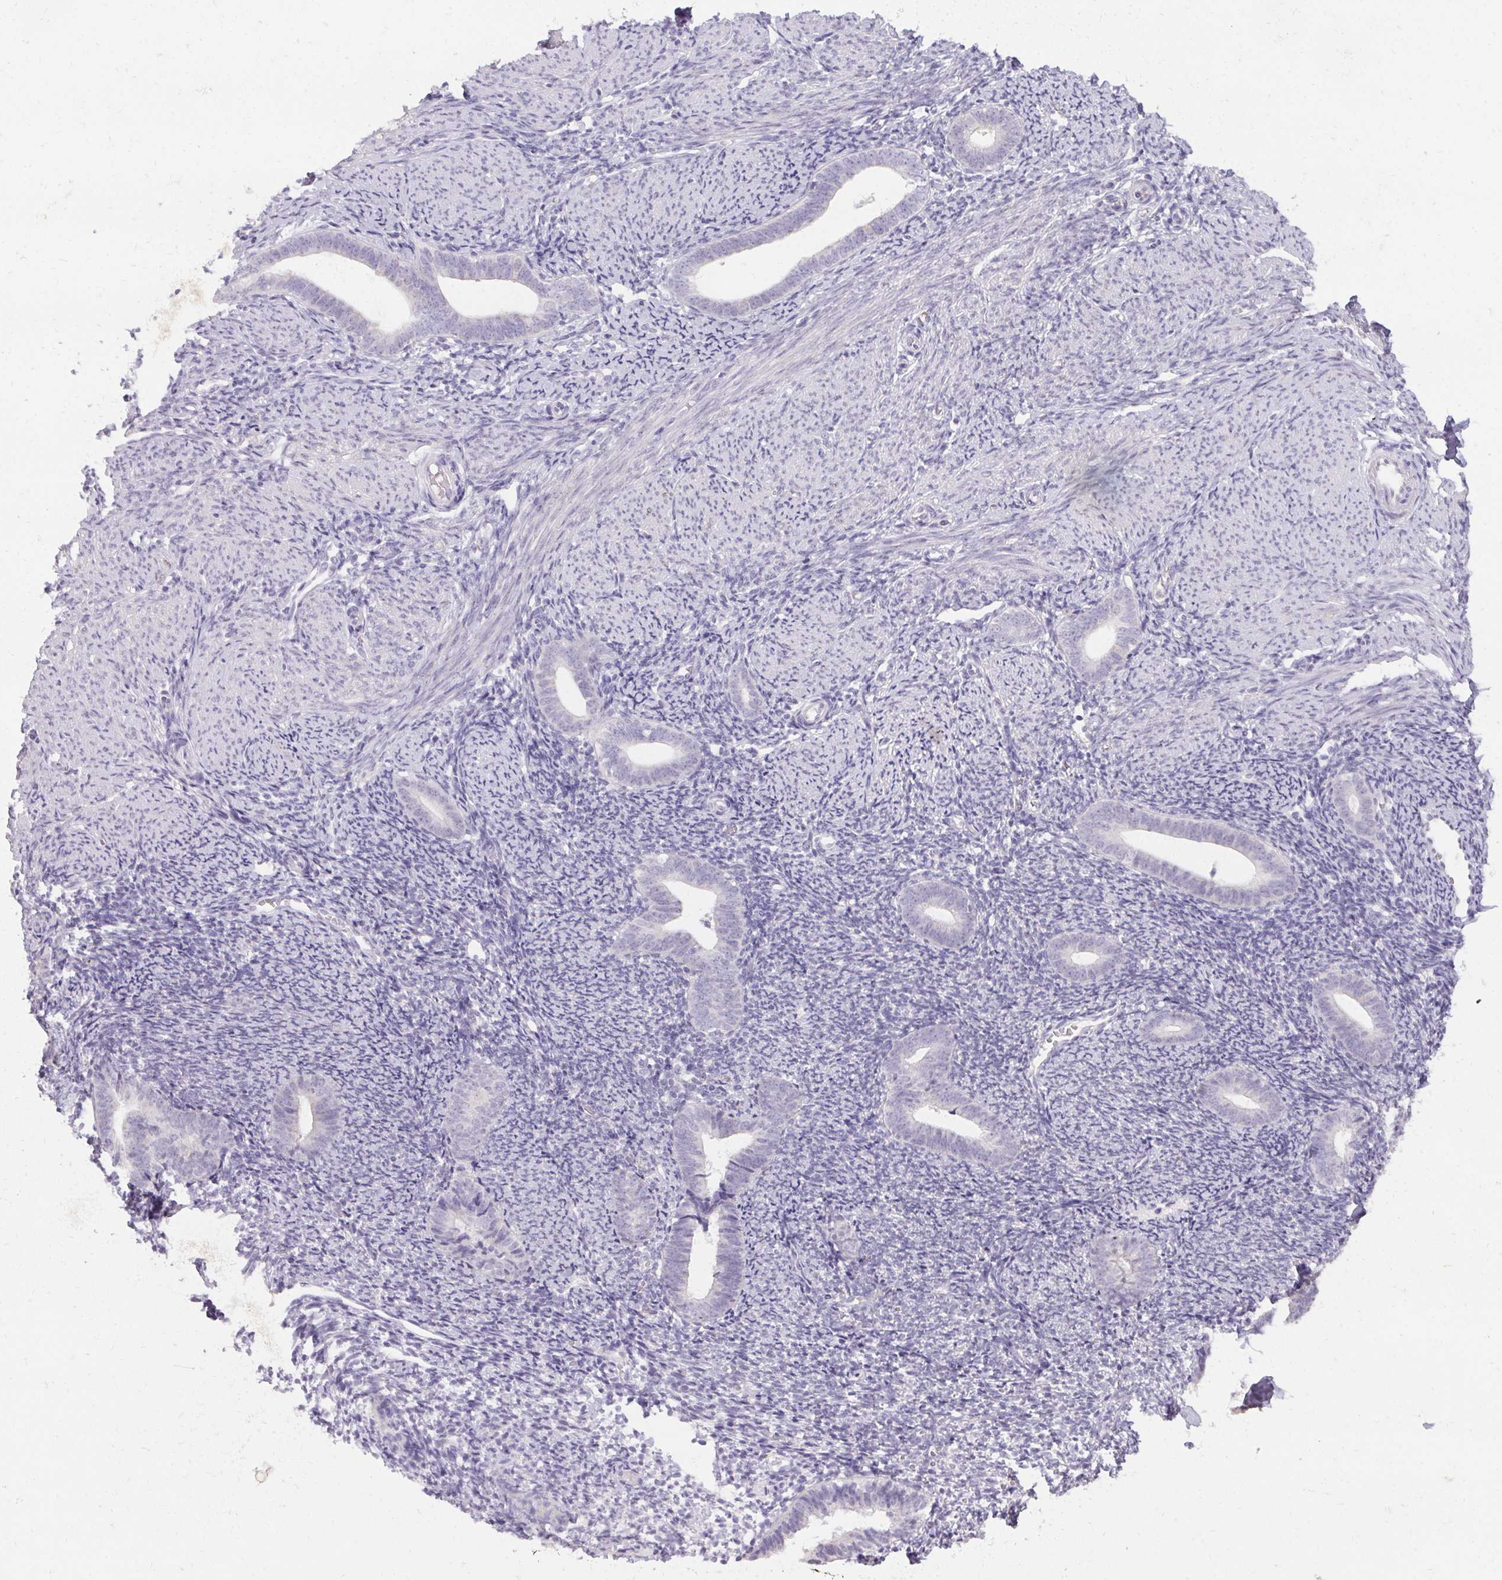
{"staining": {"intensity": "negative", "quantity": "none", "location": "none"}, "tissue": "endometrium", "cell_type": "Cells in endometrial stroma", "image_type": "normal", "snomed": [{"axis": "morphology", "description": "Normal tissue, NOS"}, {"axis": "topography", "description": "Endometrium"}], "caption": "IHC of normal endometrium demonstrates no expression in cells in endometrial stroma.", "gene": "PMEL", "patient": {"sex": "female", "age": 39}}